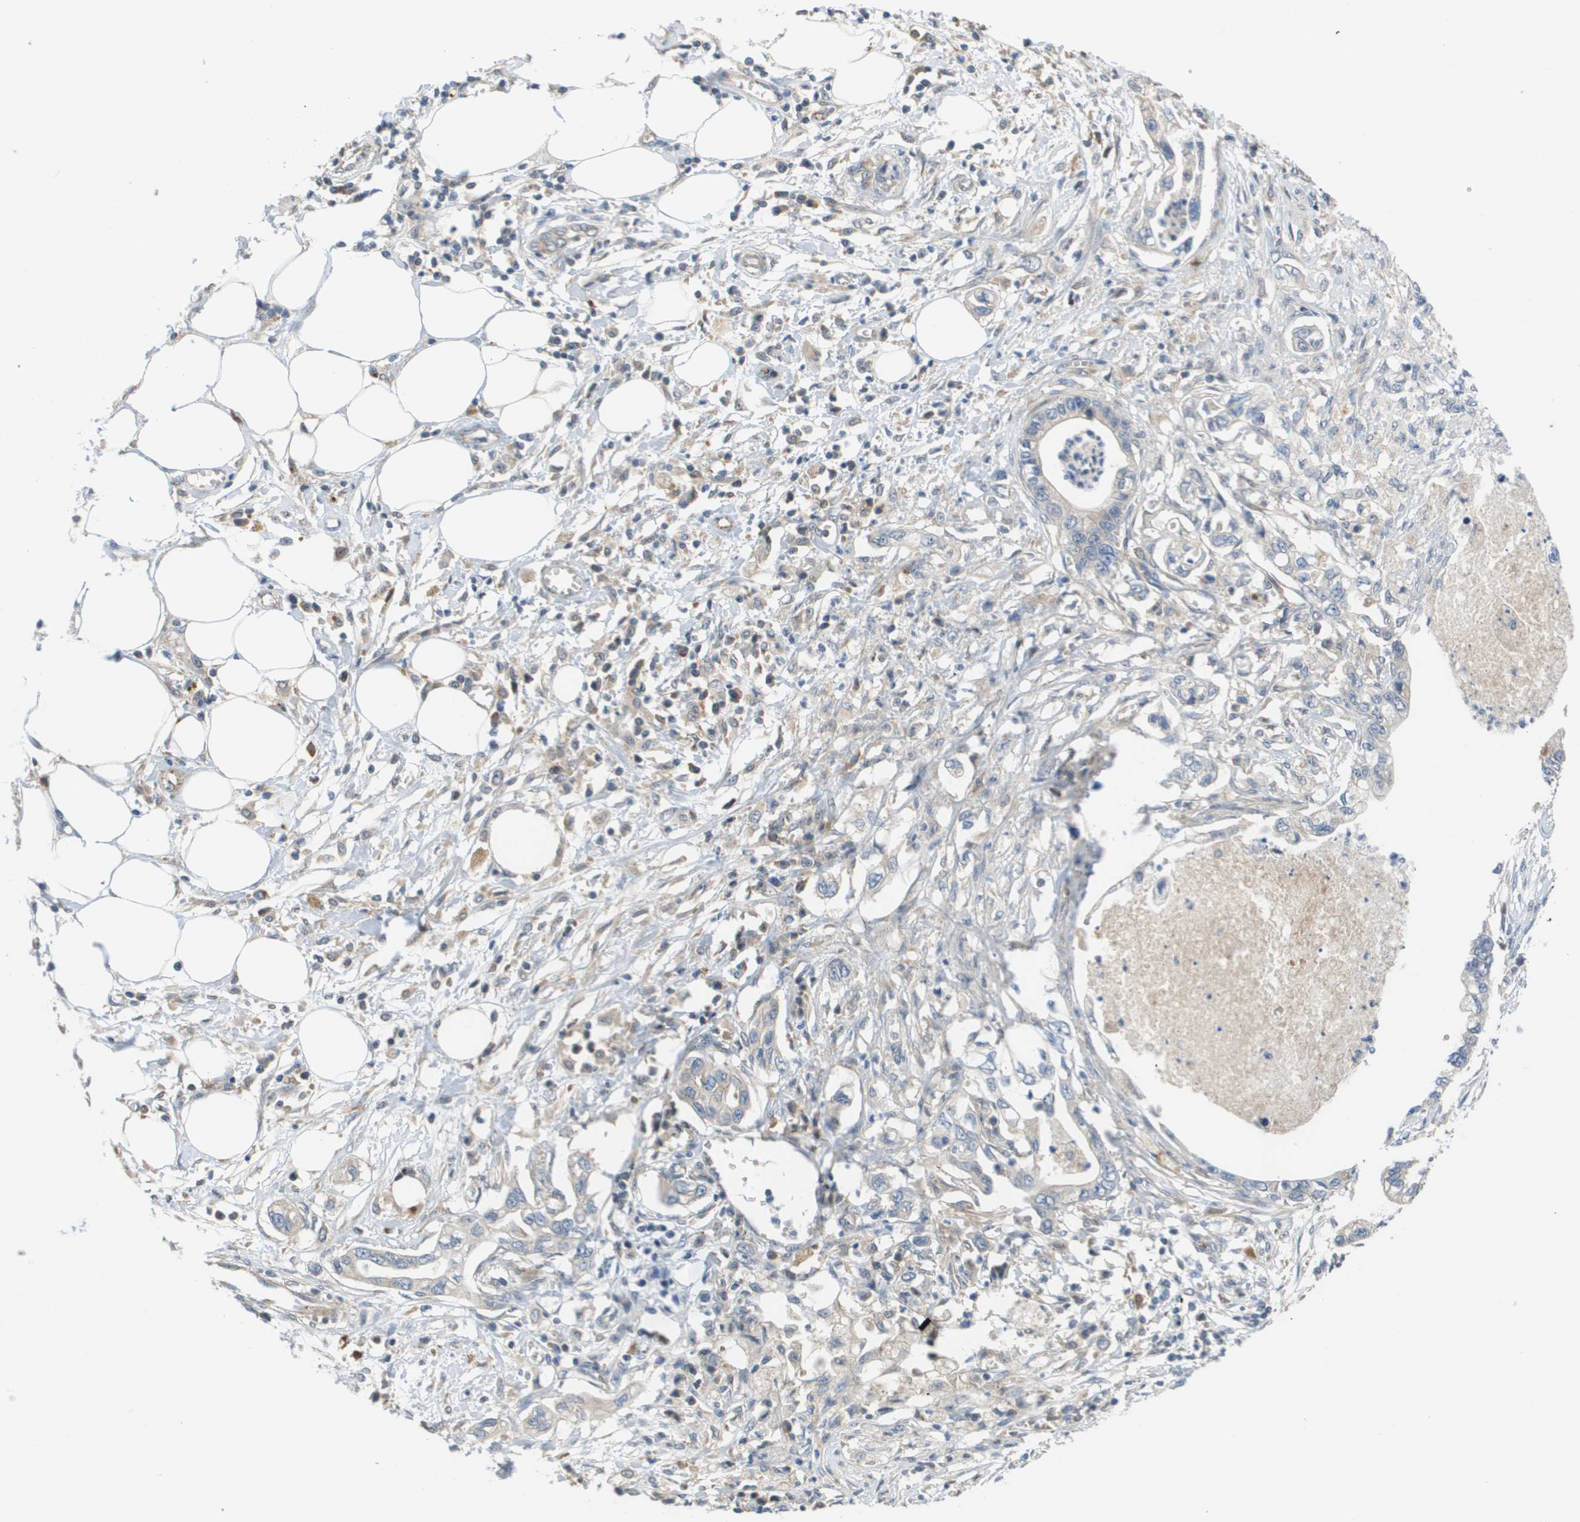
{"staining": {"intensity": "weak", "quantity": "<25%", "location": "cytoplasmic/membranous"}, "tissue": "pancreatic cancer", "cell_type": "Tumor cells", "image_type": "cancer", "snomed": [{"axis": "morphology", "description": "Adenocarcinoma, NOS"}, {"axis": "topography", "description": "Pancreas"}], "caption": "Tumor cells are negative for brown protein staining in adenocarcinoma (pancreatic).", "gene": "SLC25A20", "patient": {"sex": "male", "age": 56}}